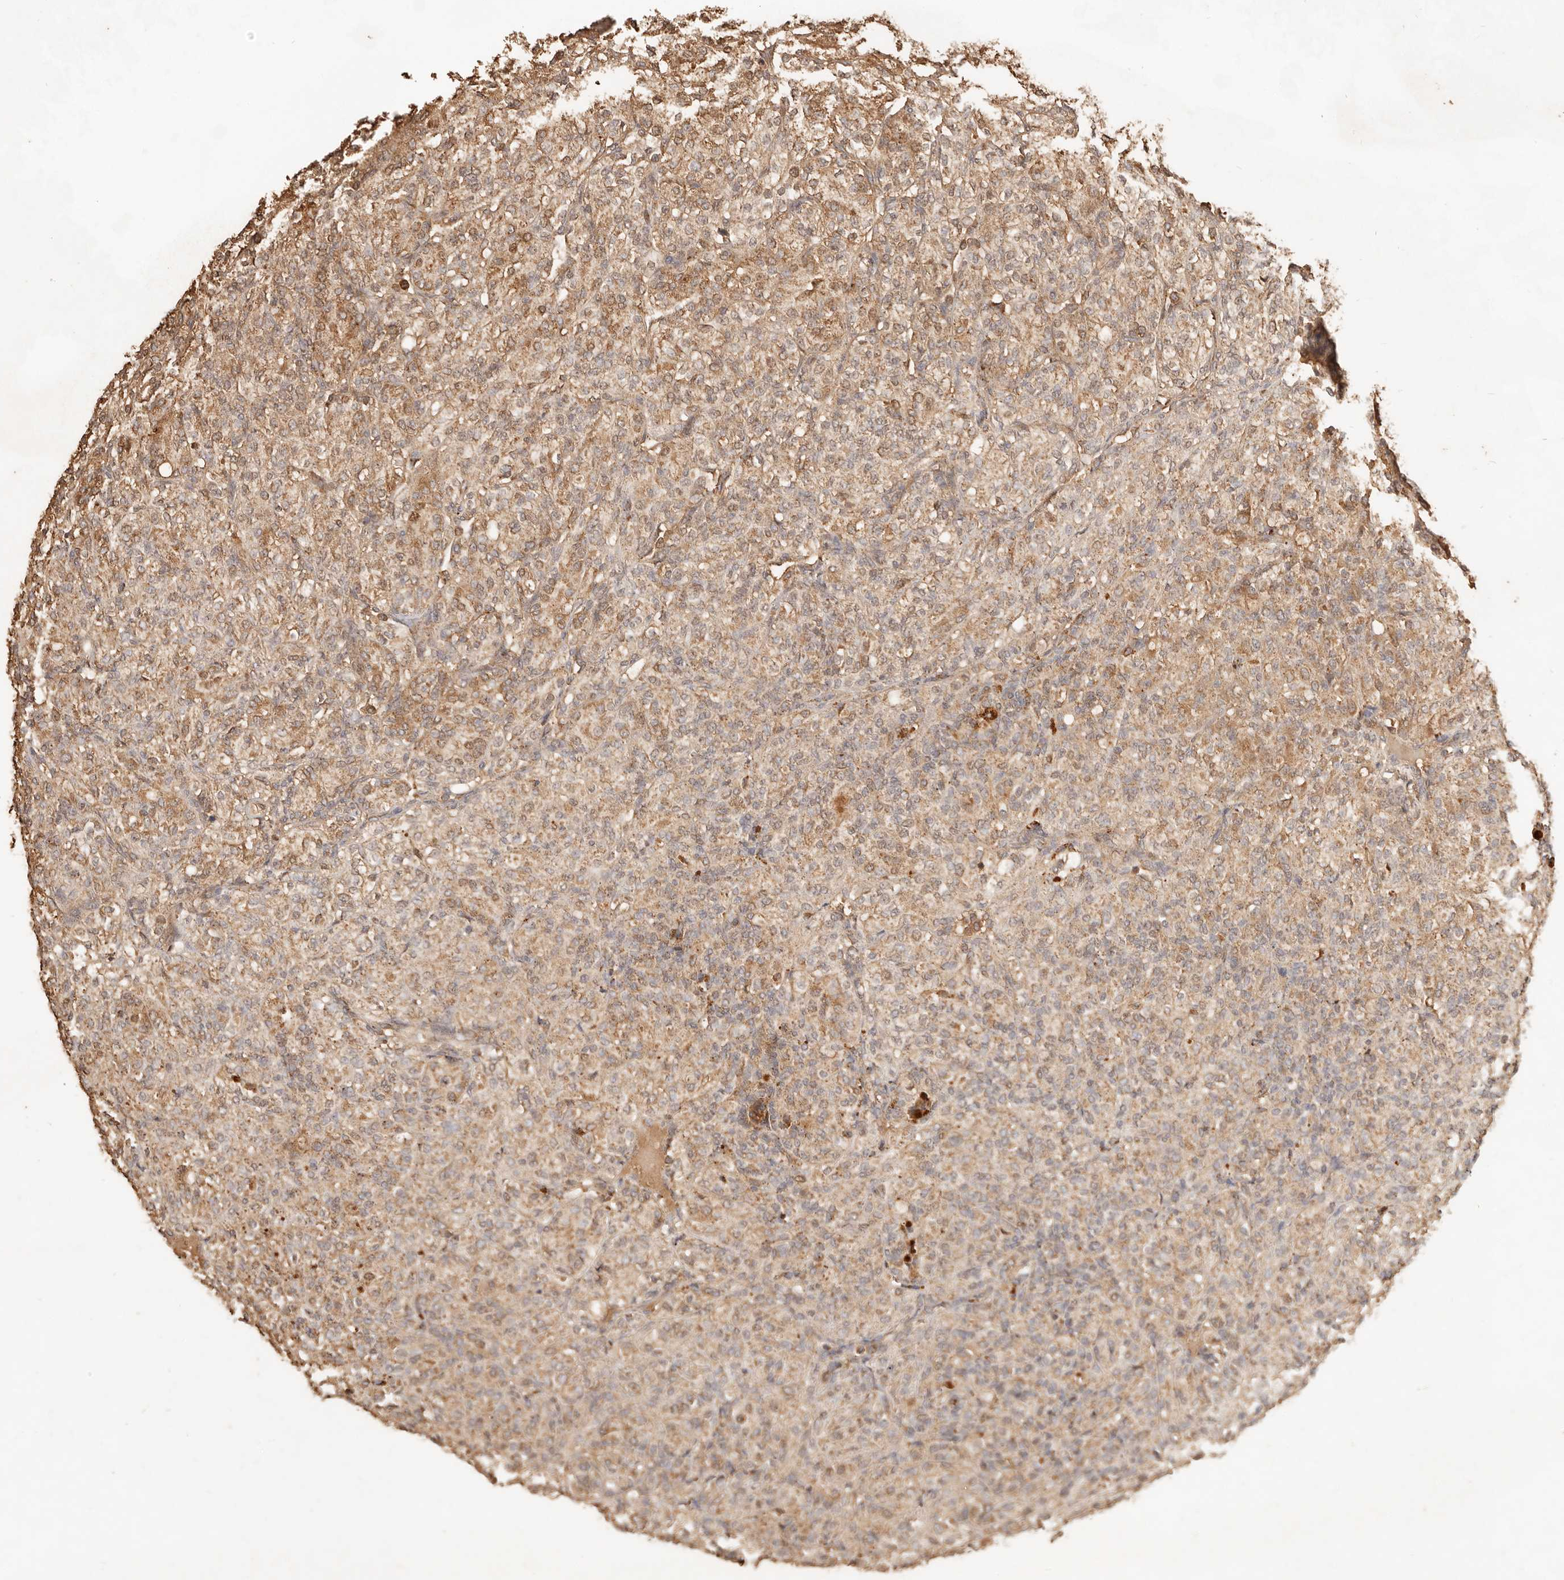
{"staining": {"intensity": "moderate", "quantity": ">75%", "location": "cytoplasmic/membranous"}, "tissue": "renal cancer", "cell_type": "Tumor cells", "image_type": "cancer", "snomed": [{"axis": "morphology", "description": "Adenocarcinoma, NOS"}, {"axis": "topography", "description": "Kidney"}], "caption": "Adenocarcinoma (renal) stained with DAB IHC reveals medium levels of moderate cytoplasmic/membranous expression in approximately >75% of tumor cells.", "gene": "FAM180B", "patient": {"sex": "male", "age": 77}}